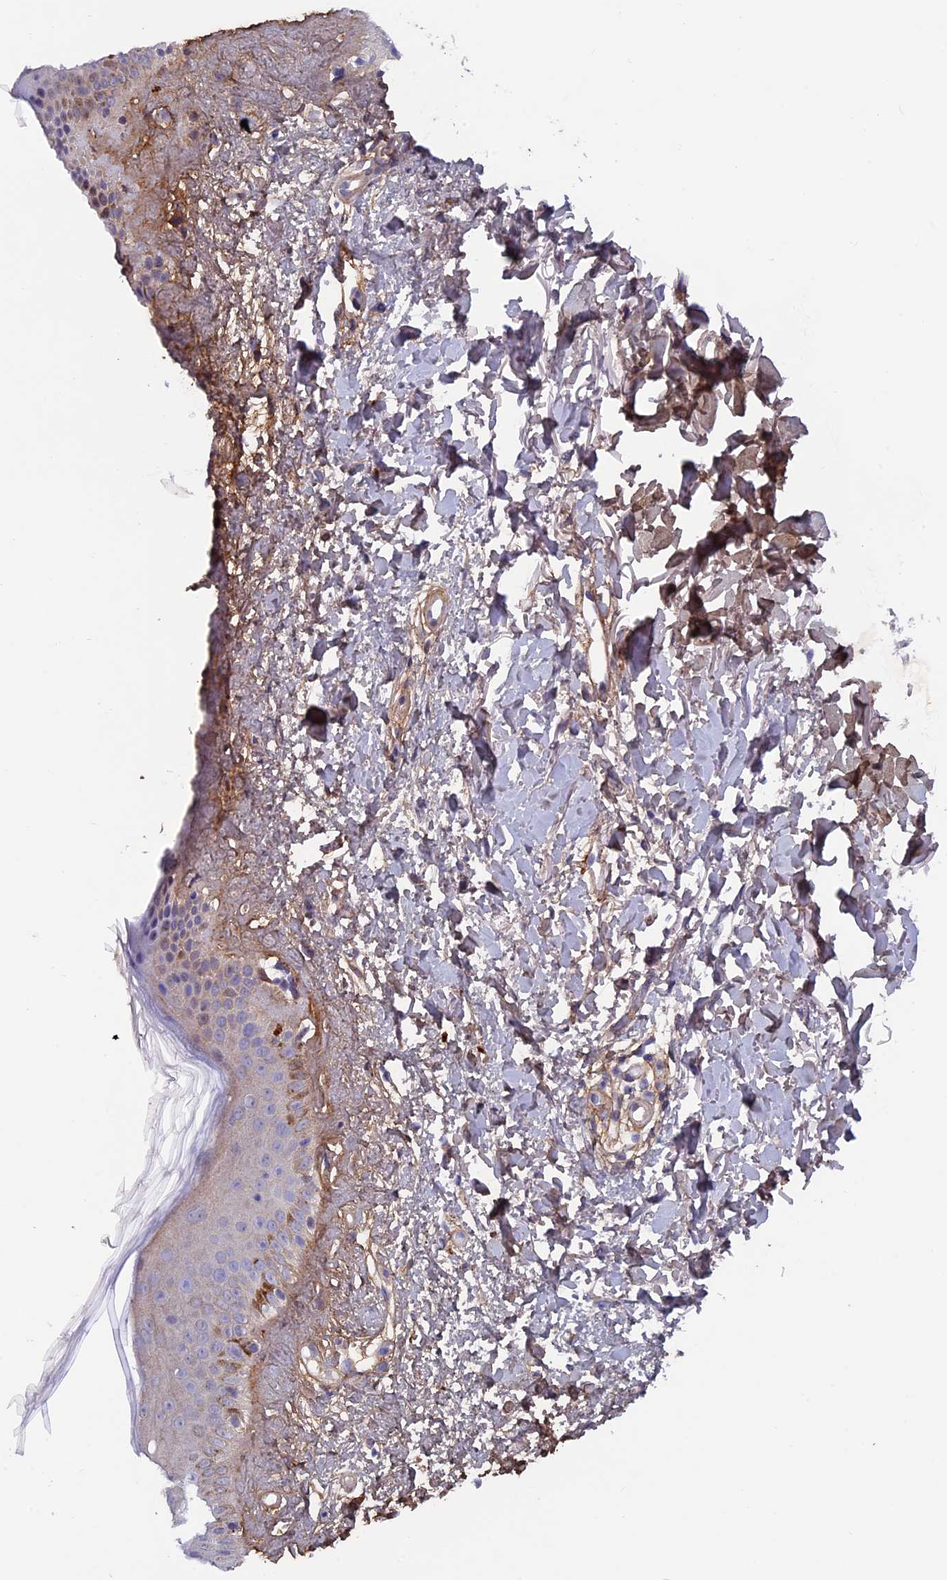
{"staining": {"intensity": "moderate", "quantity": "<25%", "location": "cytoplasmic/membranous"}, "tissue": "skin", "cell_type": "Fibroblasts", "image_type": "normal", "snomed": [{"axis": "morphology", "description": "Normal tissue, NOS"}, {"axis": "topography", "description": "Skin"}], "caption": "Normal skin was stained to show a protein in brown. There is low levels of moderate cytoplasmic/membranous expression in about <25% of fibroblasts.", "gene": "COL4A3", "patient": {"sex": "female", "age": 58}}